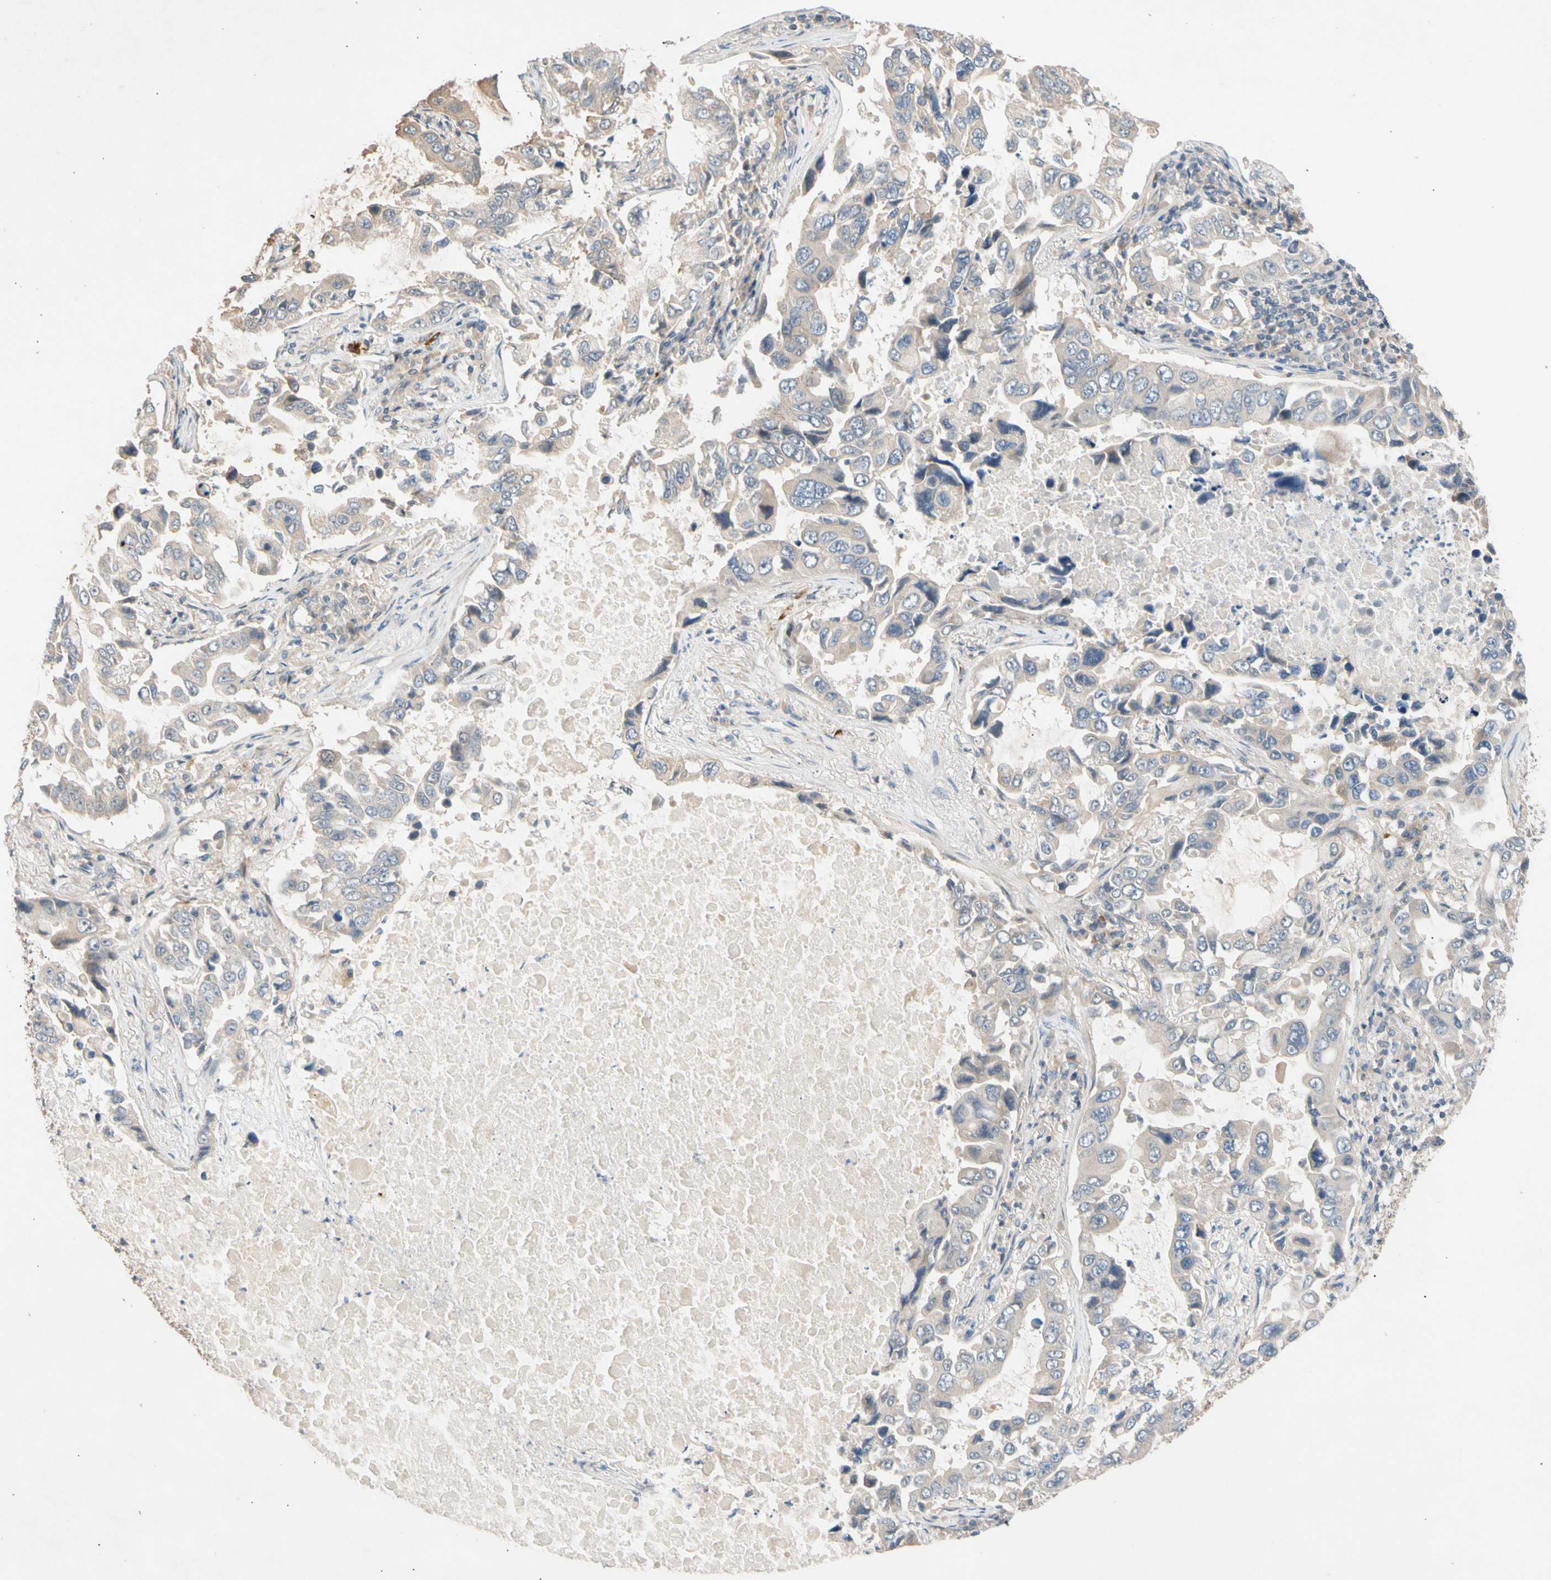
{"staining": {"intensity": "negative", "quantity": "none", "location": "none"}, "tissue": "lung cancer", "cell_type": "Tumor cells", "image_type": "cancer", "snomed": [{"axis": "morphology", "description": "Adenocarcinoma, NOS"}, {"axis": "topography", "description": "Lung"}], "caption": "This is an immunohistochemistry image of lung adenocarcinoma. There is no positivity in tumor cells.", "gene": "CNST", "patient": {"sex": "male", "age": 64}}